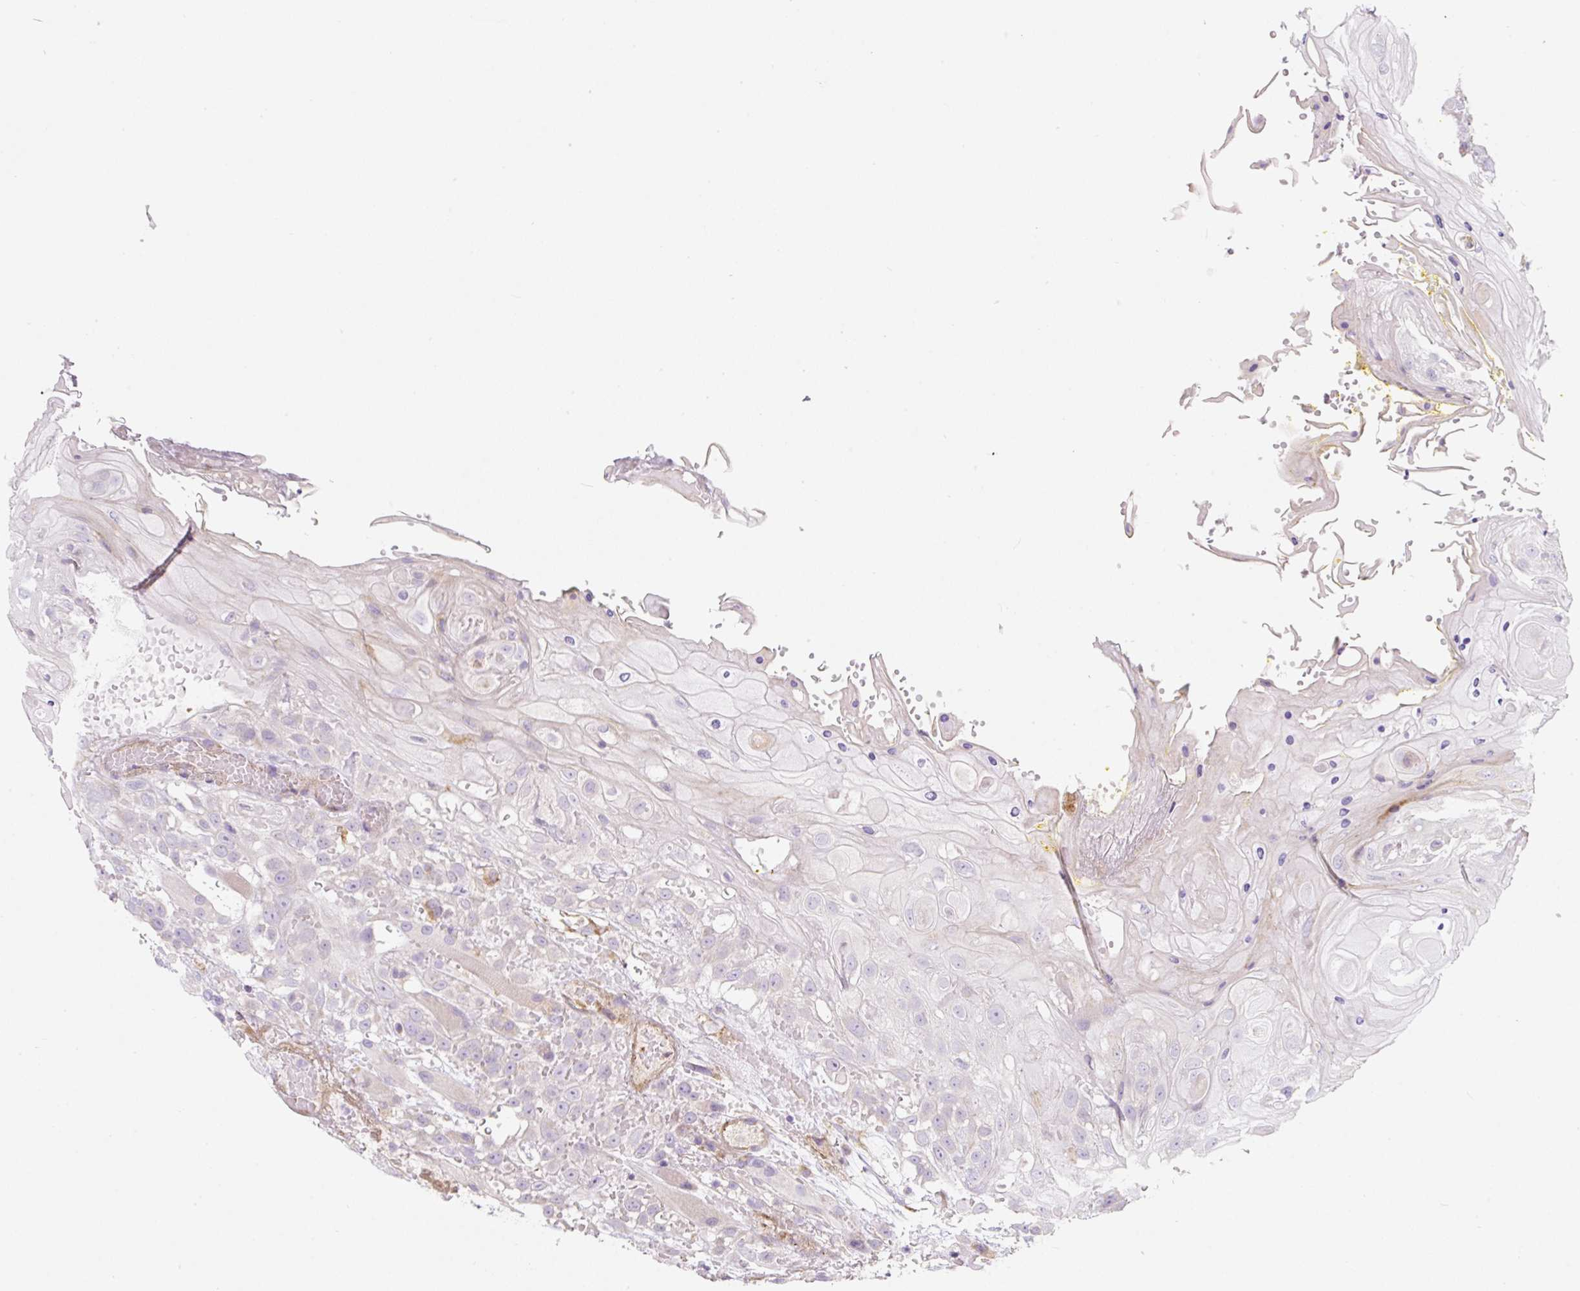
{"staining": {"intensity": "negative", "quantity": "none", "location": "none"}, "tissue": "head and neck cancer", "cell_type": "Tumor cells", "image_type": "cancer", "snomed": [{"axis": "morphology", "description": "Squamous cell carcinoma, NOS"}, {"axis": "topography", "description": "Head-Neck"}], "caption": "DAB (3,3'-diaminobenzidine) immunohistochemical staining of human squamous cell carcinoma (head and neck) exhibits no significant staining in tumor cells.", "gene": "ERAP2", "patient": {"sex": "female", "age": 43}}